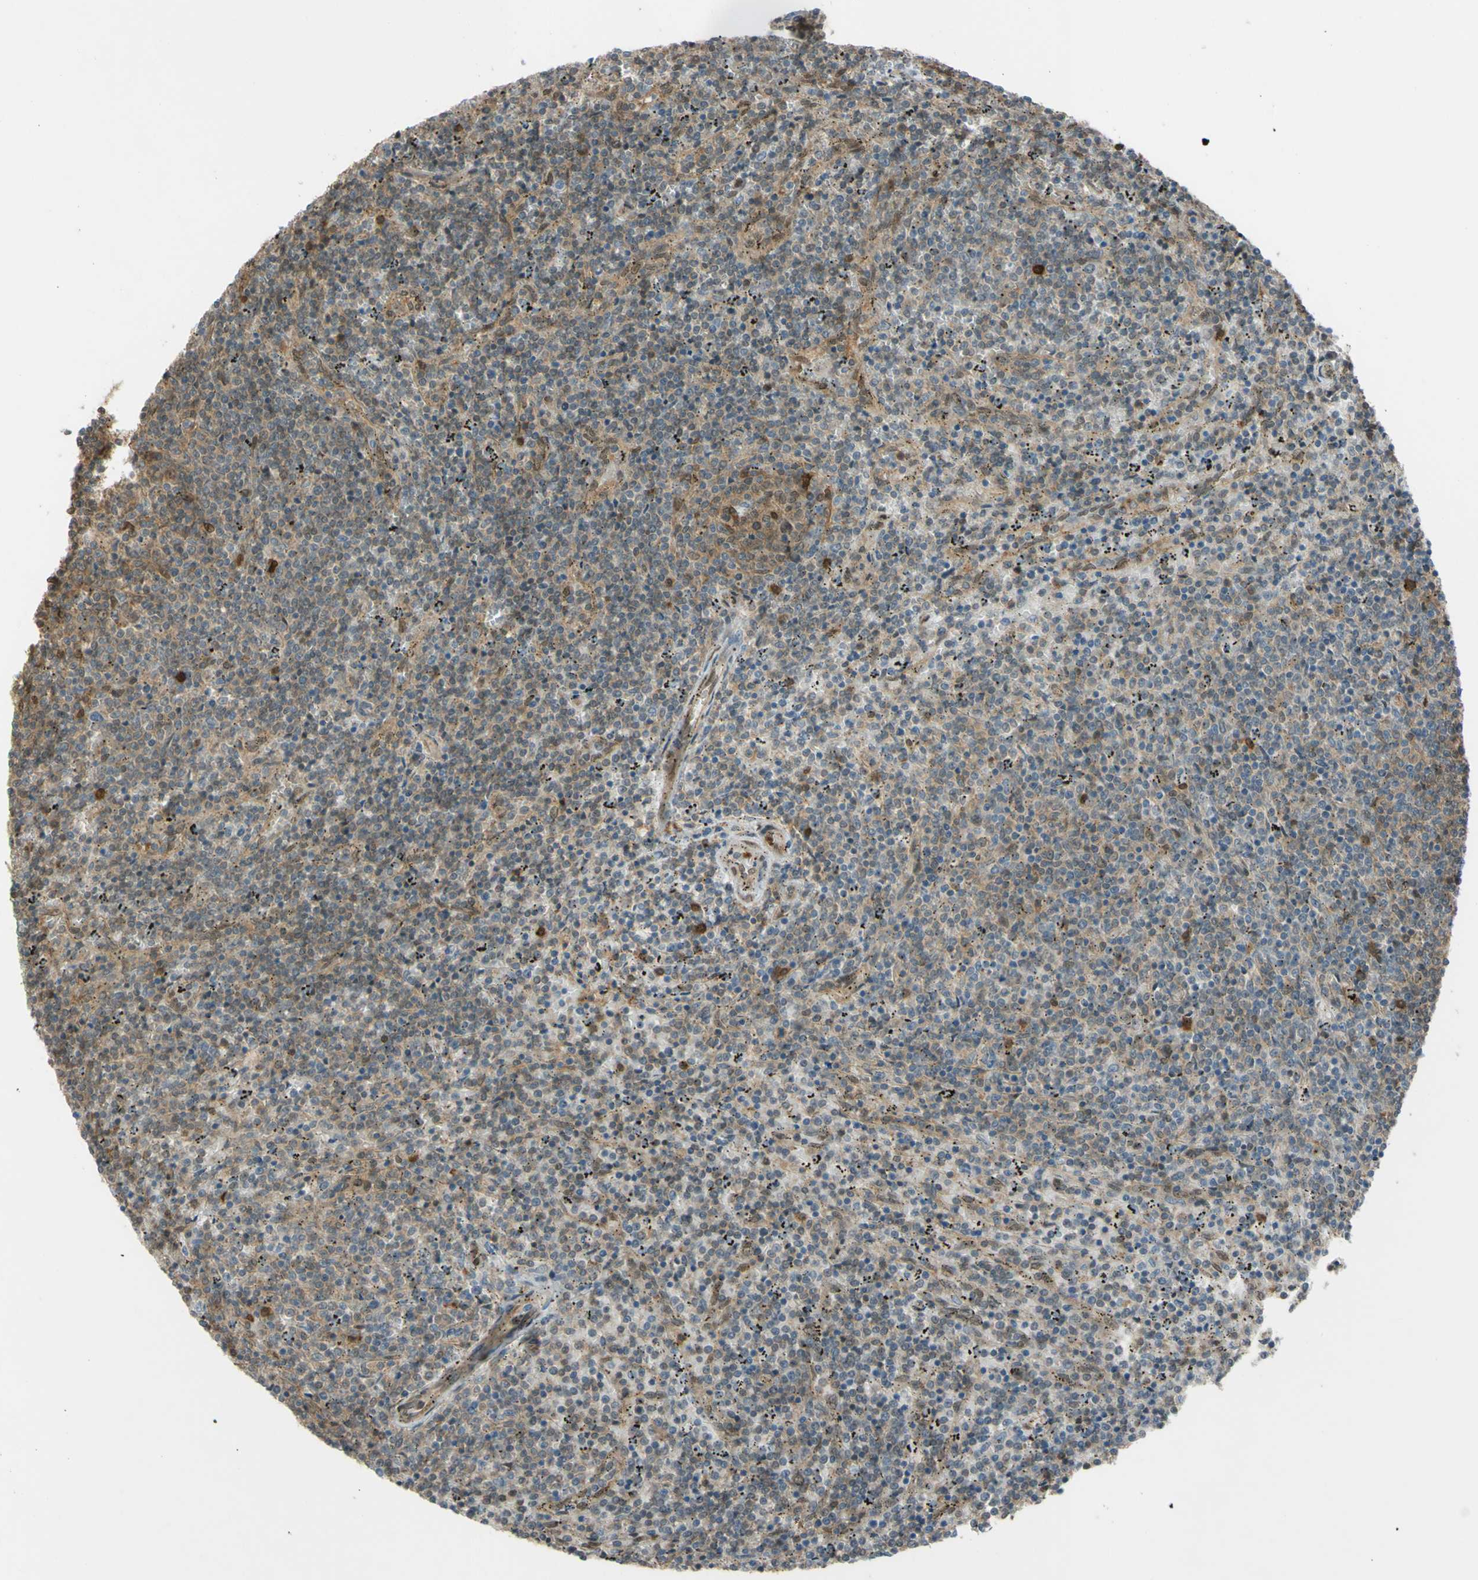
{"staining": {"intensity": "negative", "quantity": "none", "location": "none"}, "tissue": "lymphoma", "cell_type": "Tumor cells", "image_type": "cancer", "snomed": [{"axis": "morphology", "description": "Malignant lymphoma, non-Hodgkin's type, Low grade"}, {"axis": "topography", "description": "Spleen"}], "caption": "A micrograph of human lymphoma is negative for staining in tumor cells. Brightfield microscopy of immunohistochemistry (IHC) stained with DAB (3,3'-diaminobenzidine) (brown) and hematoxylin (blue), captured at high magnification.", "gene": "YWHAQ", "patient": {"sex": "female", "age": 50}}